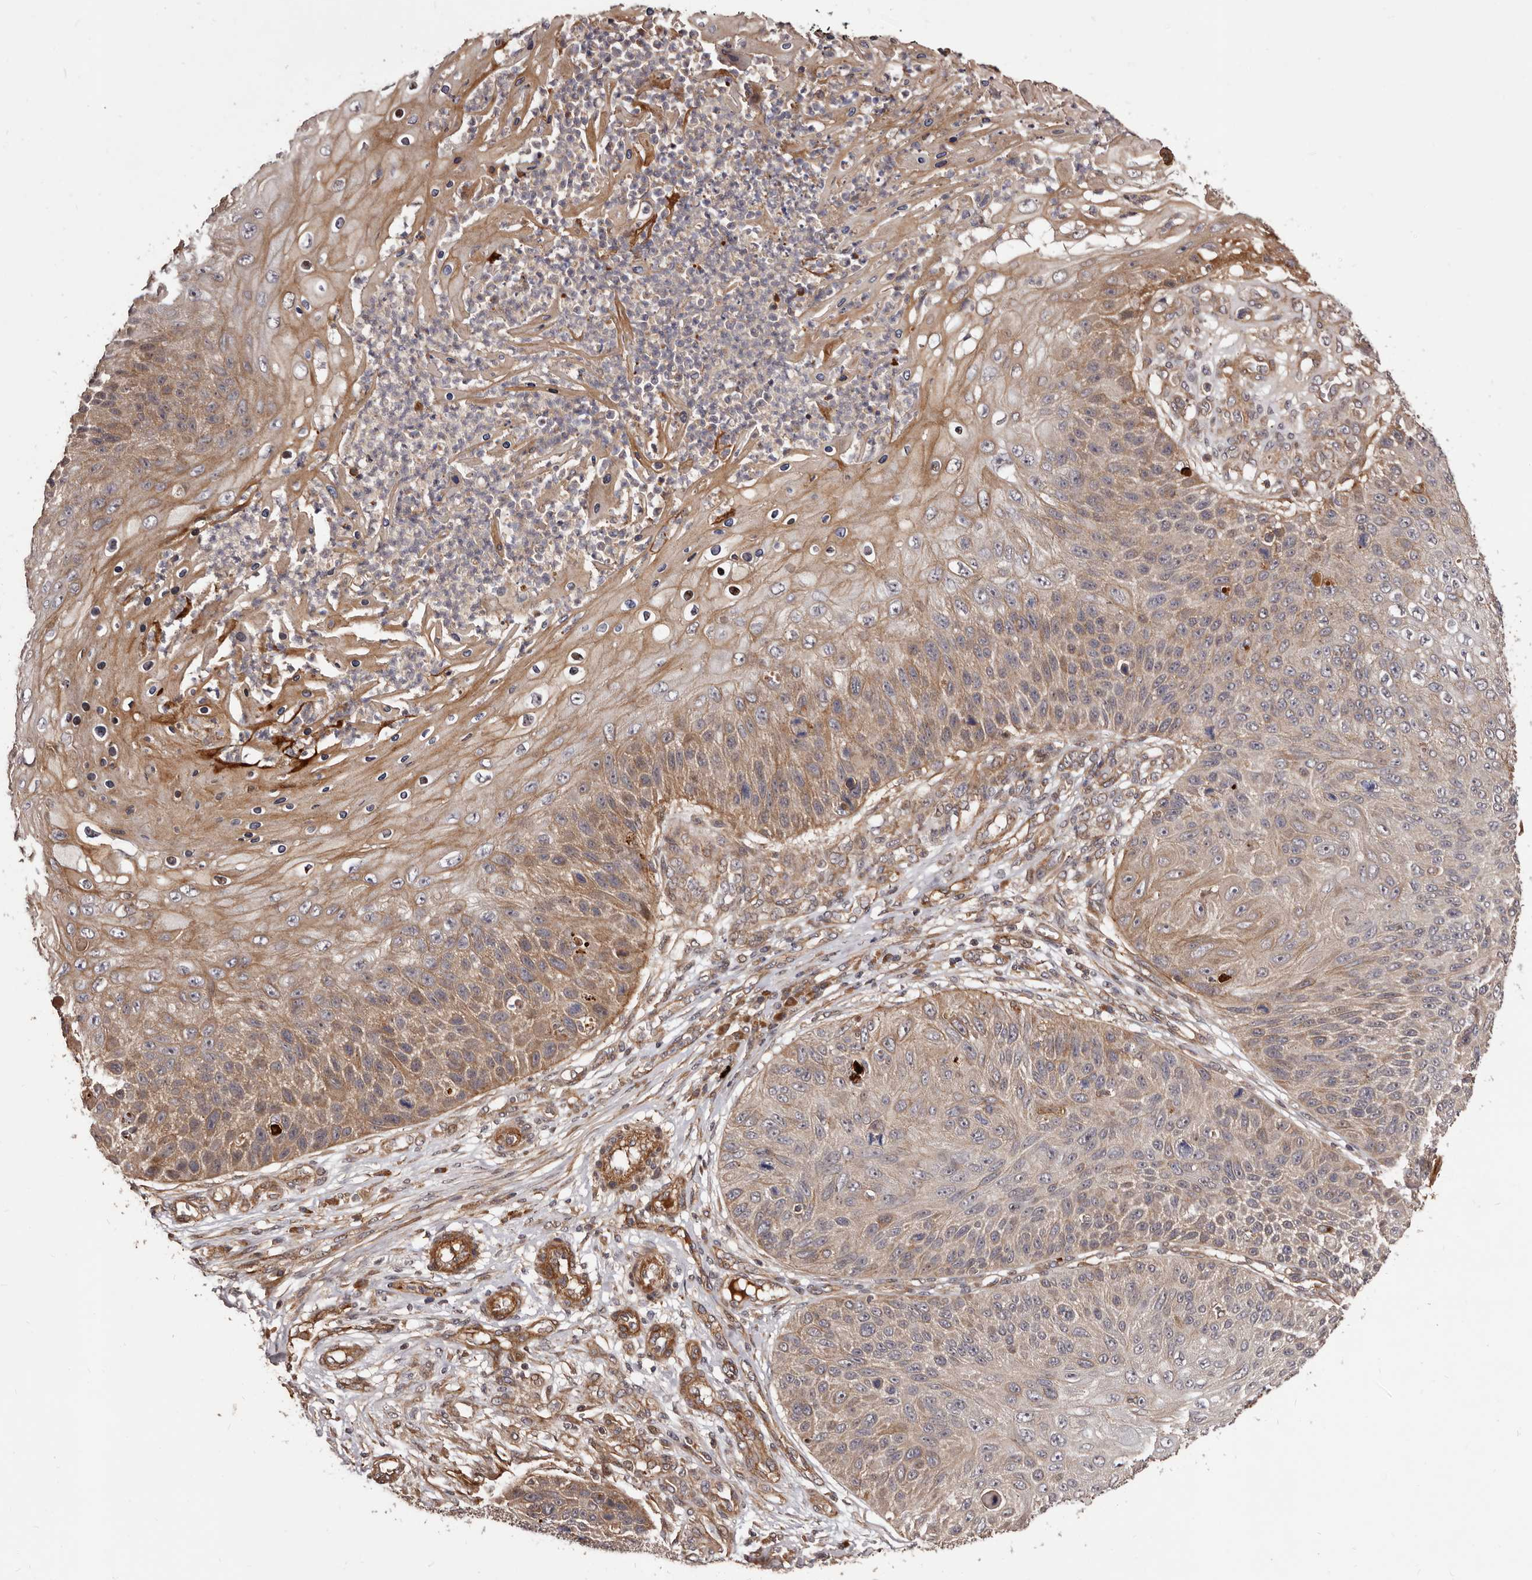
{"staining": {"intensity": "moderate", "quantity": ">75%", "location": "cytoplasmic/membranous"}, "tissue": "skin cancer", "cell_type": "Tumor cells", "image_type": "cancer", "snomed": [{"axis": "morphology", "description": "Squamous cell carcinoma, NOS"}, {"axis": "topography", "description": "Skin"}], "caption": "The immunohistochemical stain highlights moderate cytoplasmic/membranous expression in tumor cells of skin cancer (squamous cell carcinoma) tissue.", "gene": "GTPBP1", "patient": {"sex": "female", "age": 88}}